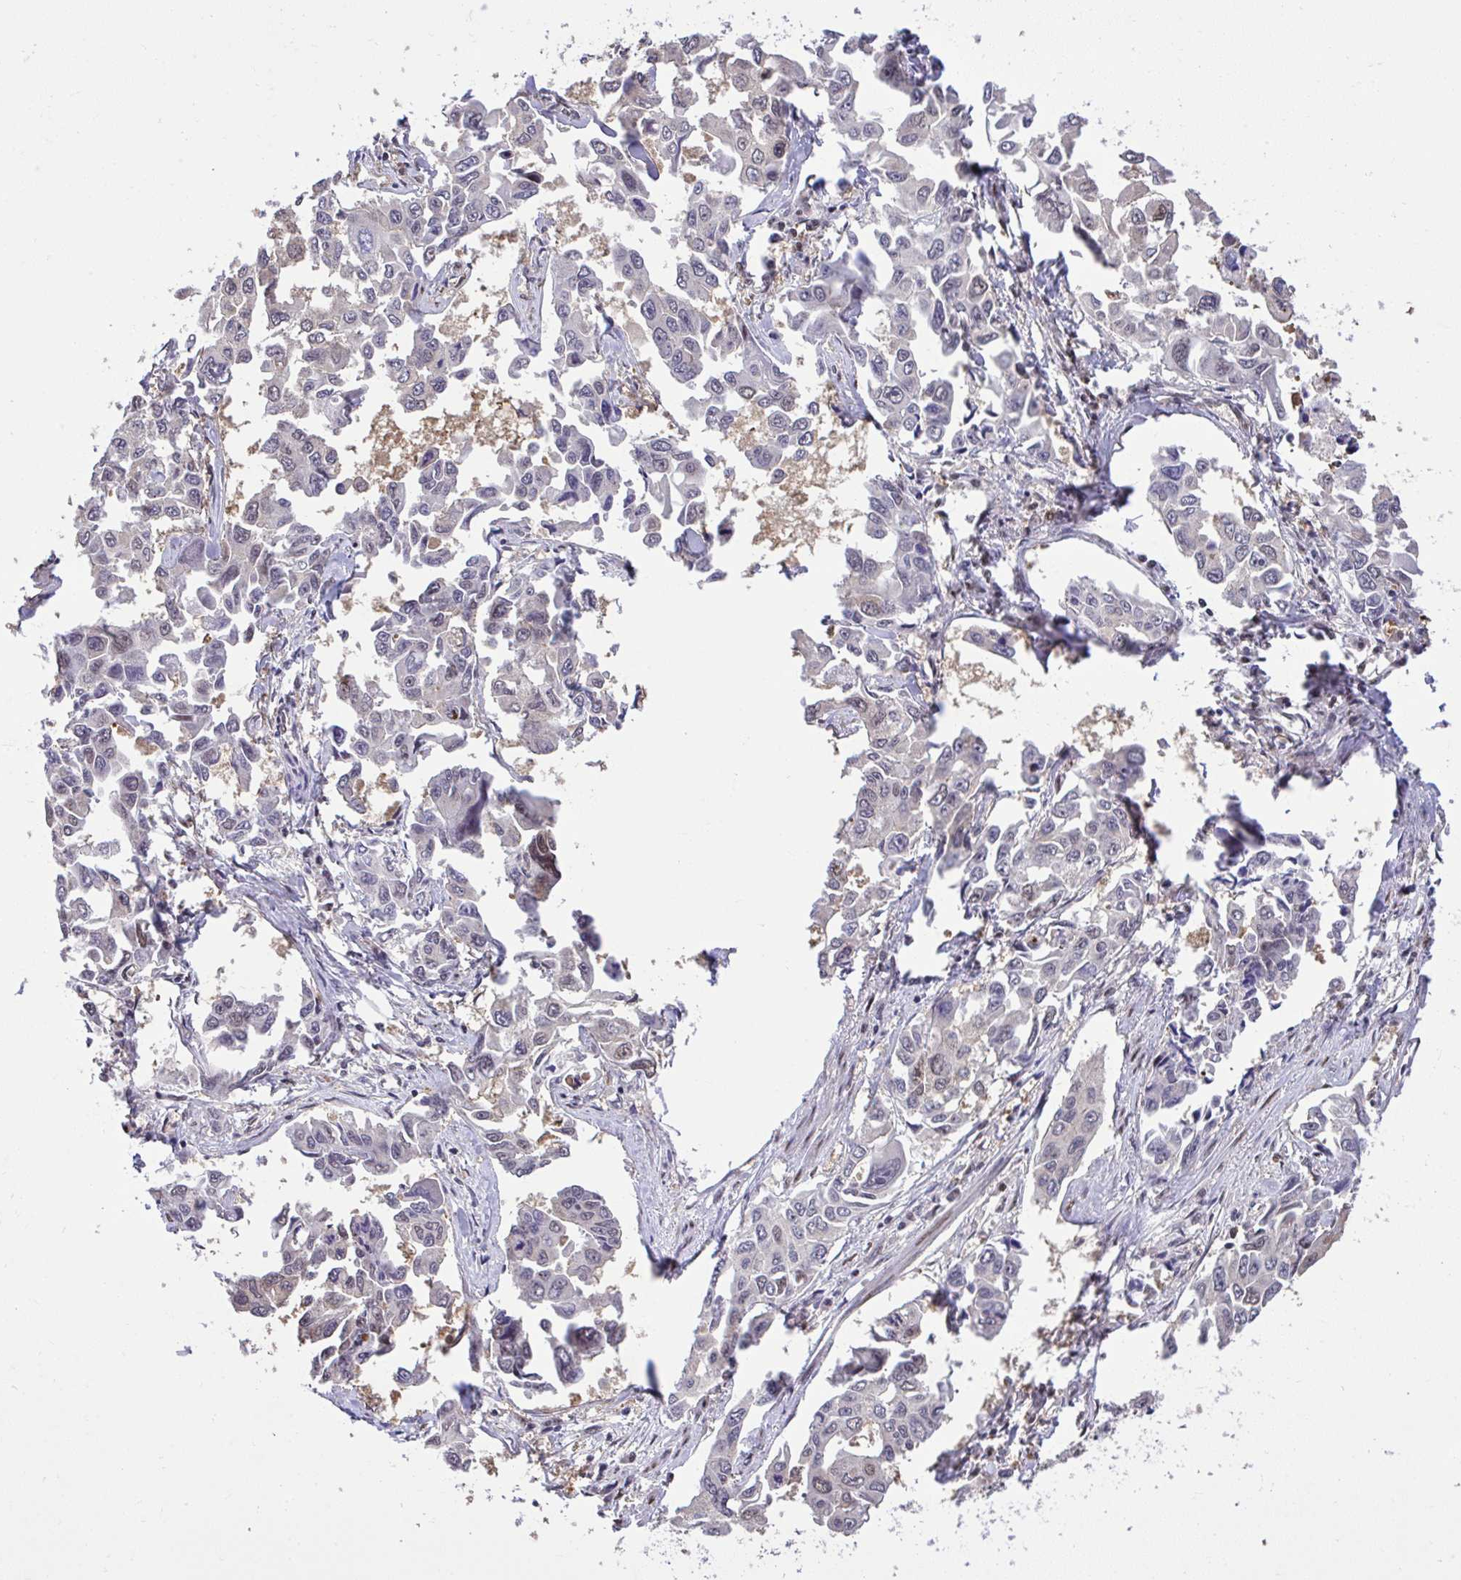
{"staining": {"intensity": "weak", "quantity": "<25%", "location": "nuclear"}, "tissue": "lung cancer", "cell_type": "Tumor cells", "image_type": "cancer", "snomed": [{"axis": "morphology", "description": "Adenocarcinoma, NOS"}, {"axis": "topography", "description": "Lung"}], "caption": "A photomicrograph of lung adenocarcinoma stained for a protein displays no brown staining in tumor cells.", "gene": "GLIS3", "patient": {"sex": "male", "age": 64}}